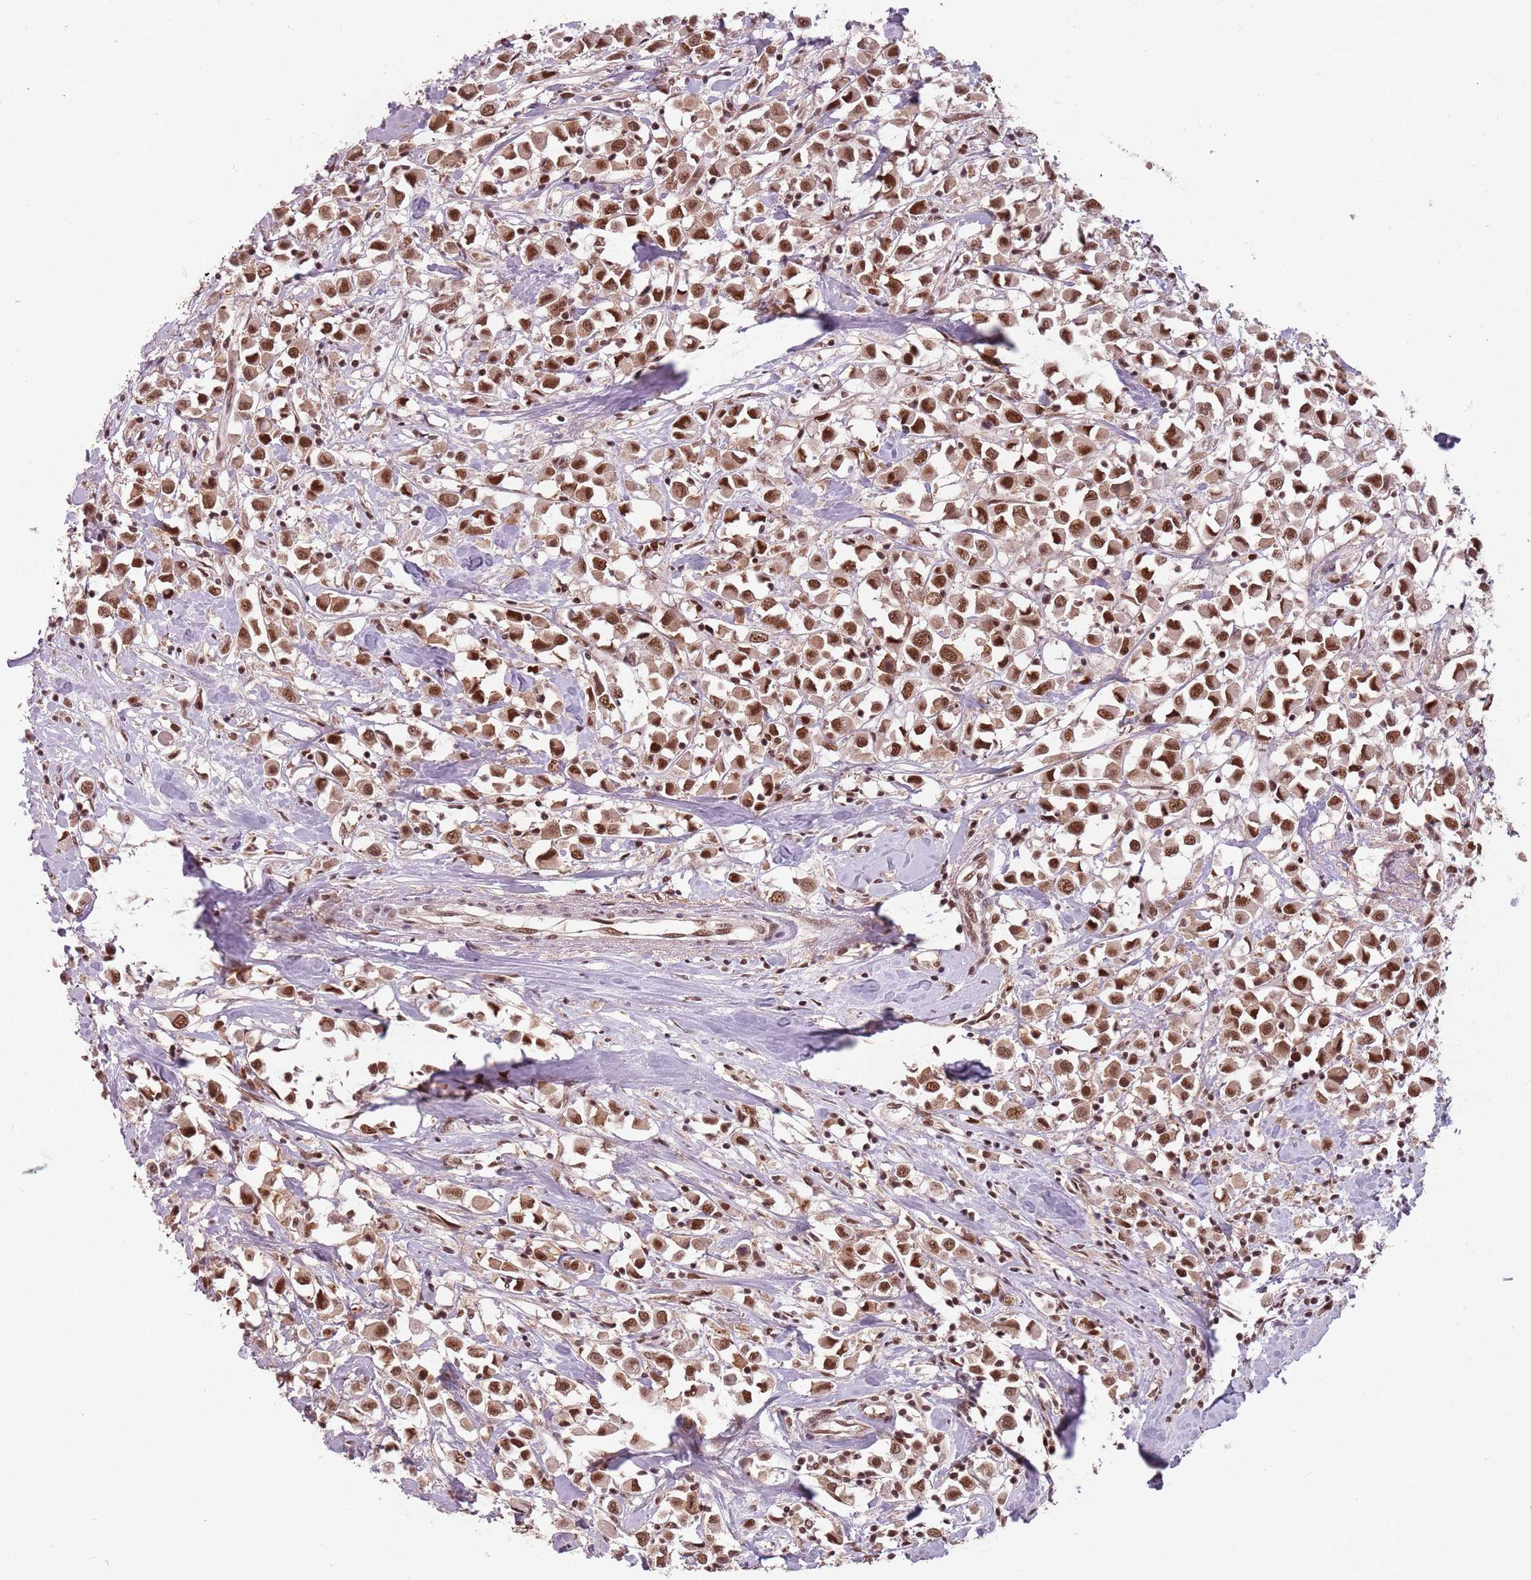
{"staining": {"intensity": "moderate", "quantity": ">75%", "location": "nuclear"}, "tissue": "breast cancer", "cell_type": "Tumor cells", "image_type": "cancer", "snomed": [{"axis": "morphology", "description": "Duct carcinoma"}, {"axis": "topography", "description": "Breast"}], "caption": "Breast invasive ductal carcinoma tissue reveals moderate nuclear staining in about >75% of tumor cells", "gene": "NCBP1", "patient": {"sex": "female", "age": 61}}